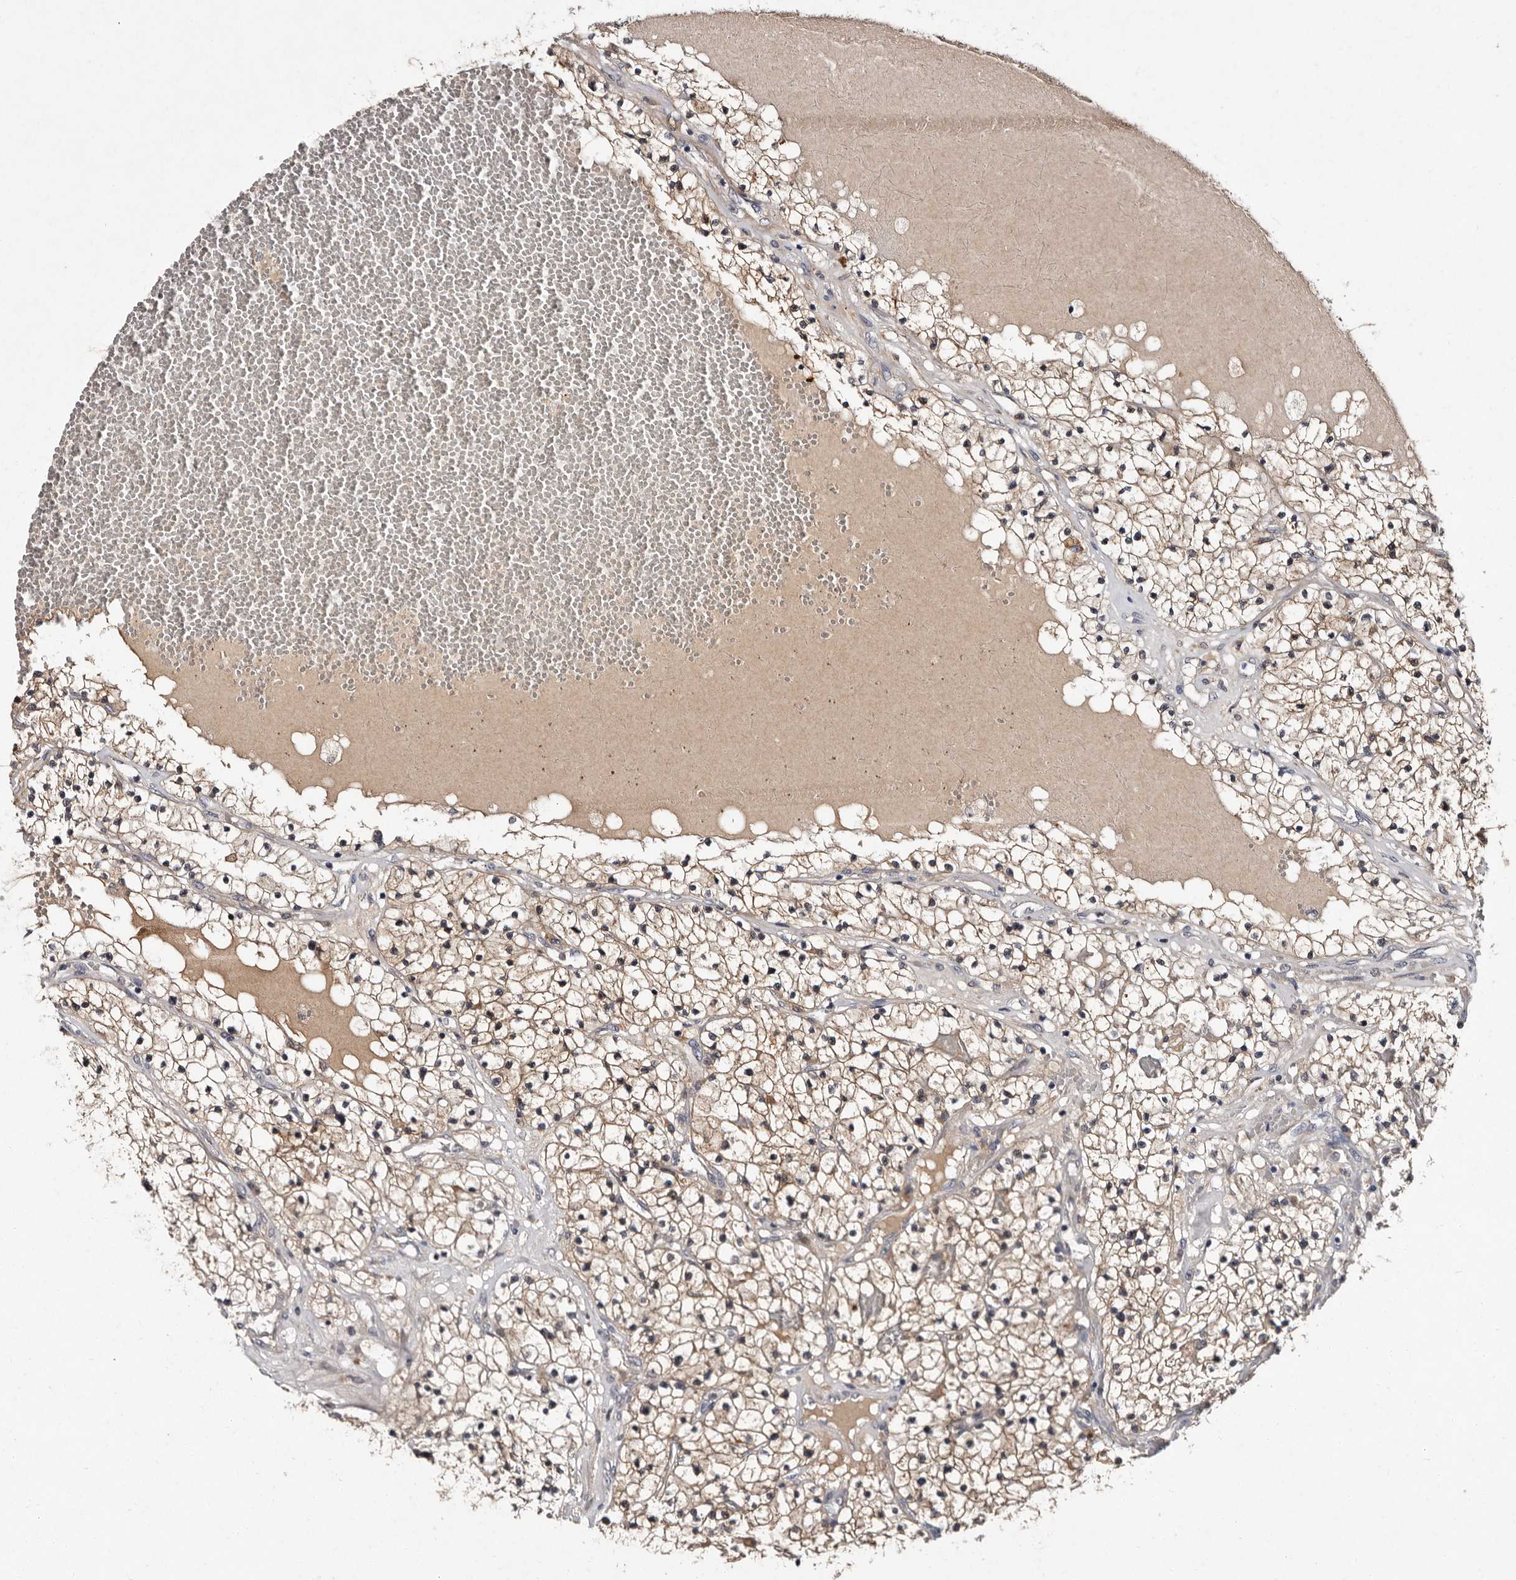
{"staining": {"intensity": "moderate", "quantity": ">75%", "location": "cytoplasmic/membranous"}, "tissue": "renal cancer", "cell_type": "Tumor cells", "image_type": "cancer", "snomed": [{"axis": "morphology", "description": "Normal tissue, NOS"}, {"axis": "morphology", "description": "Adenocarcinoma, NOS"}, {"axis": "topography", "description": "Kidney"}], "caption": "The image shows staining of renal cancer, revealing moderate cytoplasmic/membranous protein expression (brown color) within tumor cells.", "gene": "DNPH1", "patient": {"sex": "male", "age": 68}}